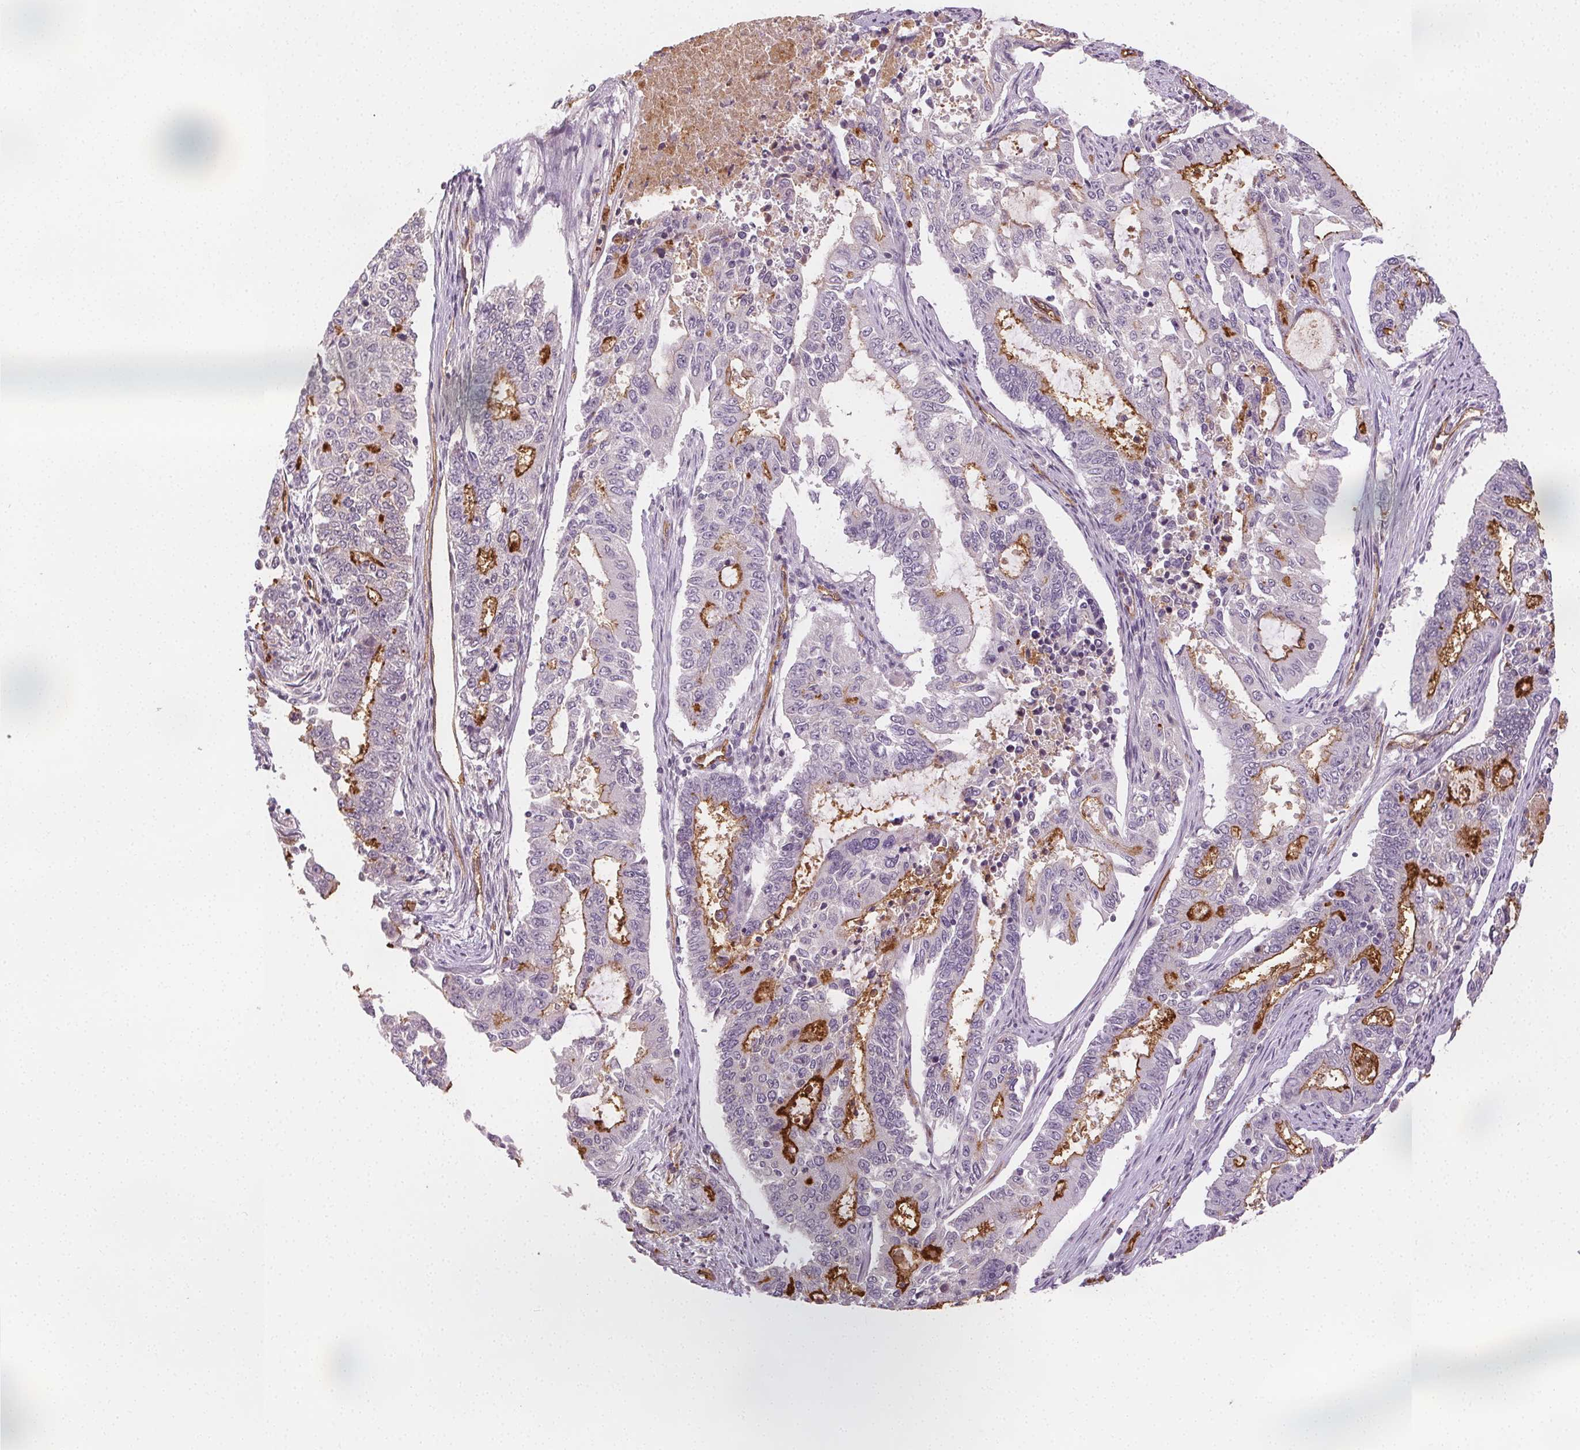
{"staining": {"intensity": "moderate", "quantity": "<25%", "location": "cytoplasmic/membranous"}, "tissue": "endometrial cancer", "cell_type": "Tumor cells", "image_type": "cancer", "snomed": [{"axis": "morphology", "description": "Adenocarcinoma, NOS"}, {"axis": "topography", "description": "Uterus"}], "caption": "Immunohistochemical staining of human endometrial cancer displays low levels of moderate cytoplasmic/membranous expression in approximately <25% of tumor cells. The protein is shown in brown color, while the nuclei are stained blue.", "gene": "PODXL", "patient": {"sex": "female", "age": 59}}